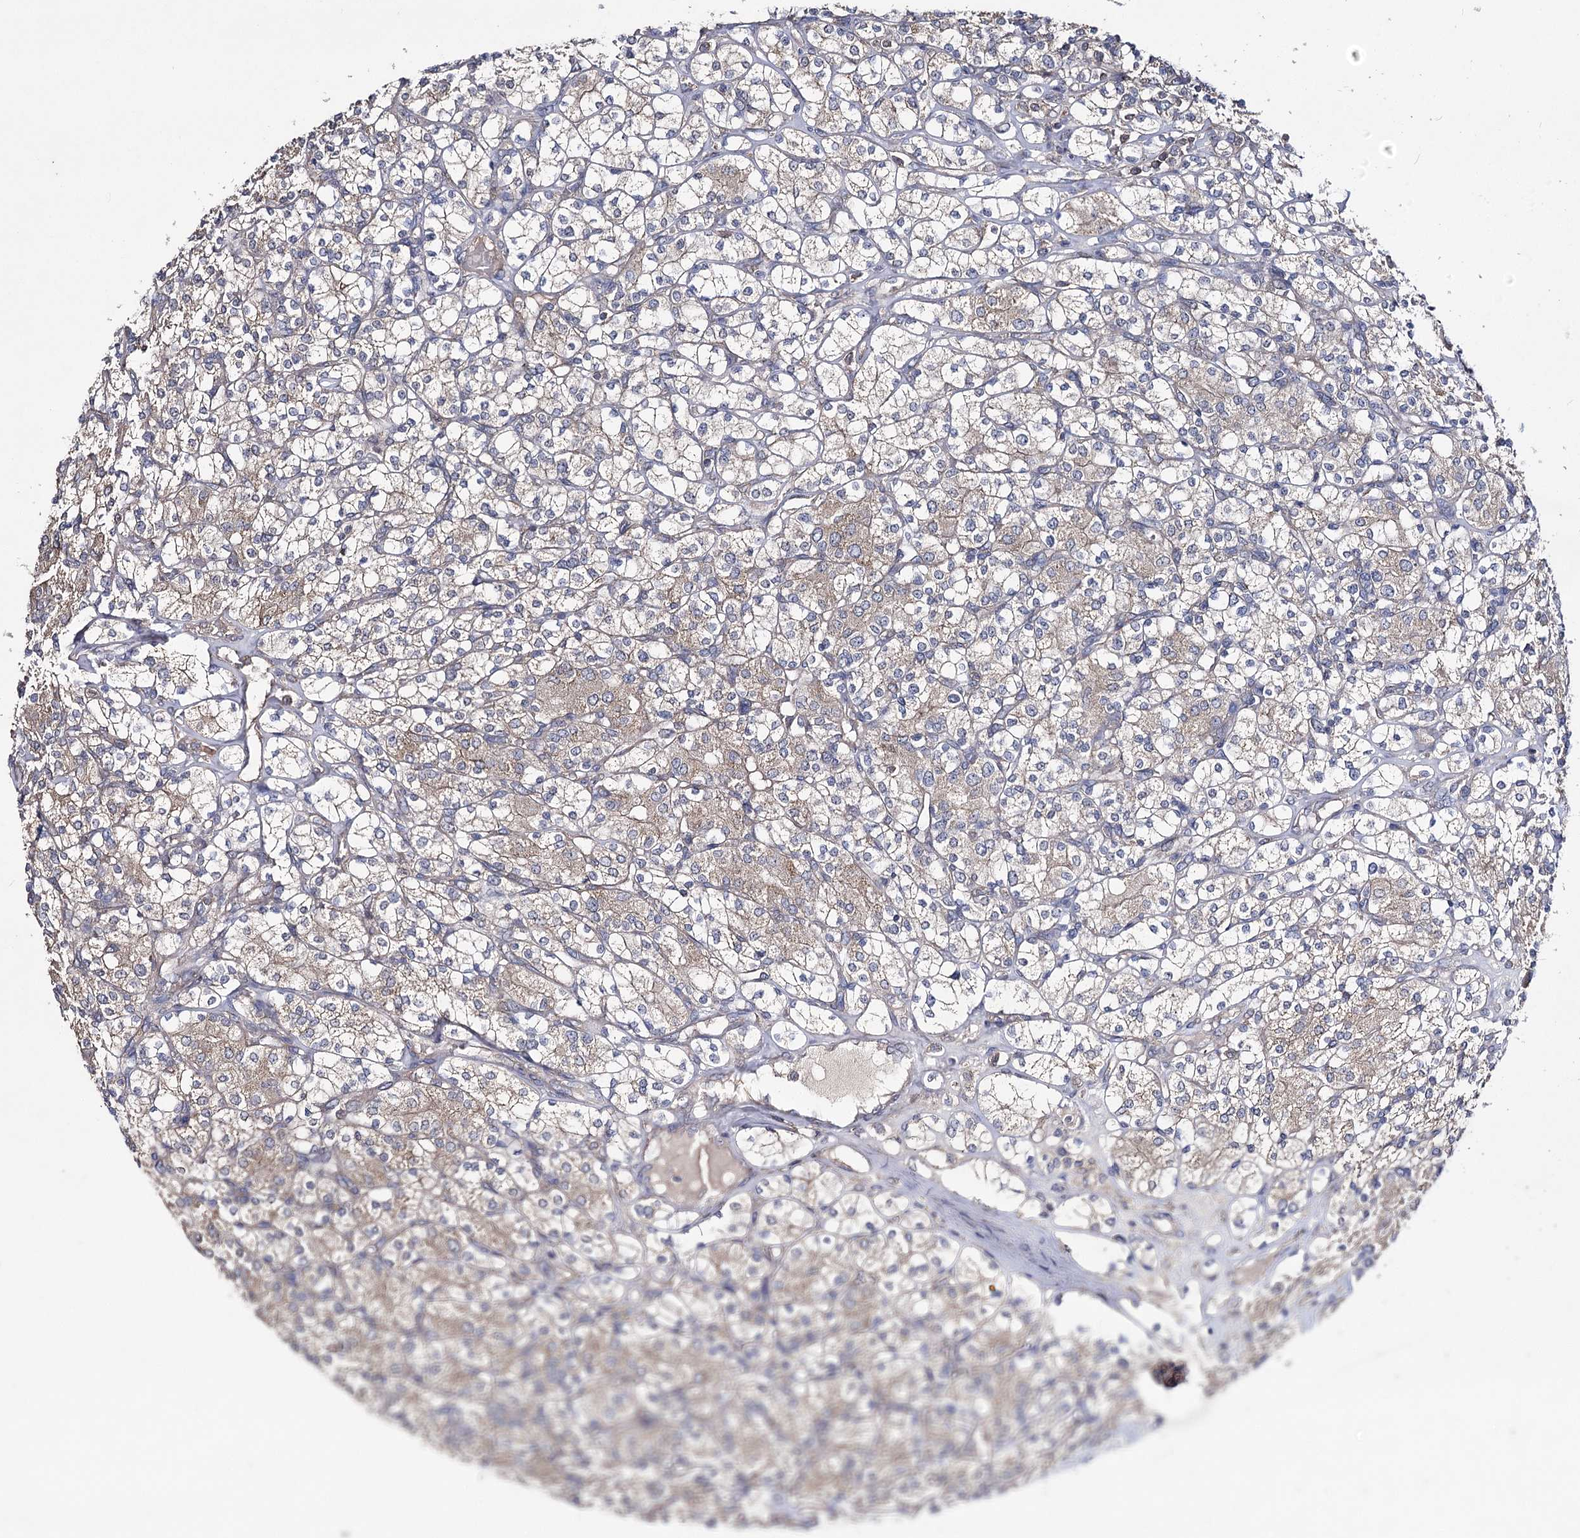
{"staining": {"intensity": "weak", "quantity": "<25%", "location": "cytoplasmic/membranous"}, "tissue": "renal cancer", "cell_type": "Tumor cells", "image_type": "cancer", "snomed": [{"axis": "morphology", "description": "Adenocarcinoma, NOS"}, {"axis": "topography", "description": "Kidney"}], "caption": "This histopathology image is of adenocarcinoma (renal) stained with immunohistochemistry to label a protein in brown with the nuclei are counter-stained blue. There is no staining in tumor cells. The staining was performed using DAB (3,3'-diaminobenzidine) to visualize the protein expression in brown, while the nuclei were stained in blue with hematoxylin (Magnification: 20x).", "gene": "AURKC", "patient": {"sex": "male", "age": 77}}